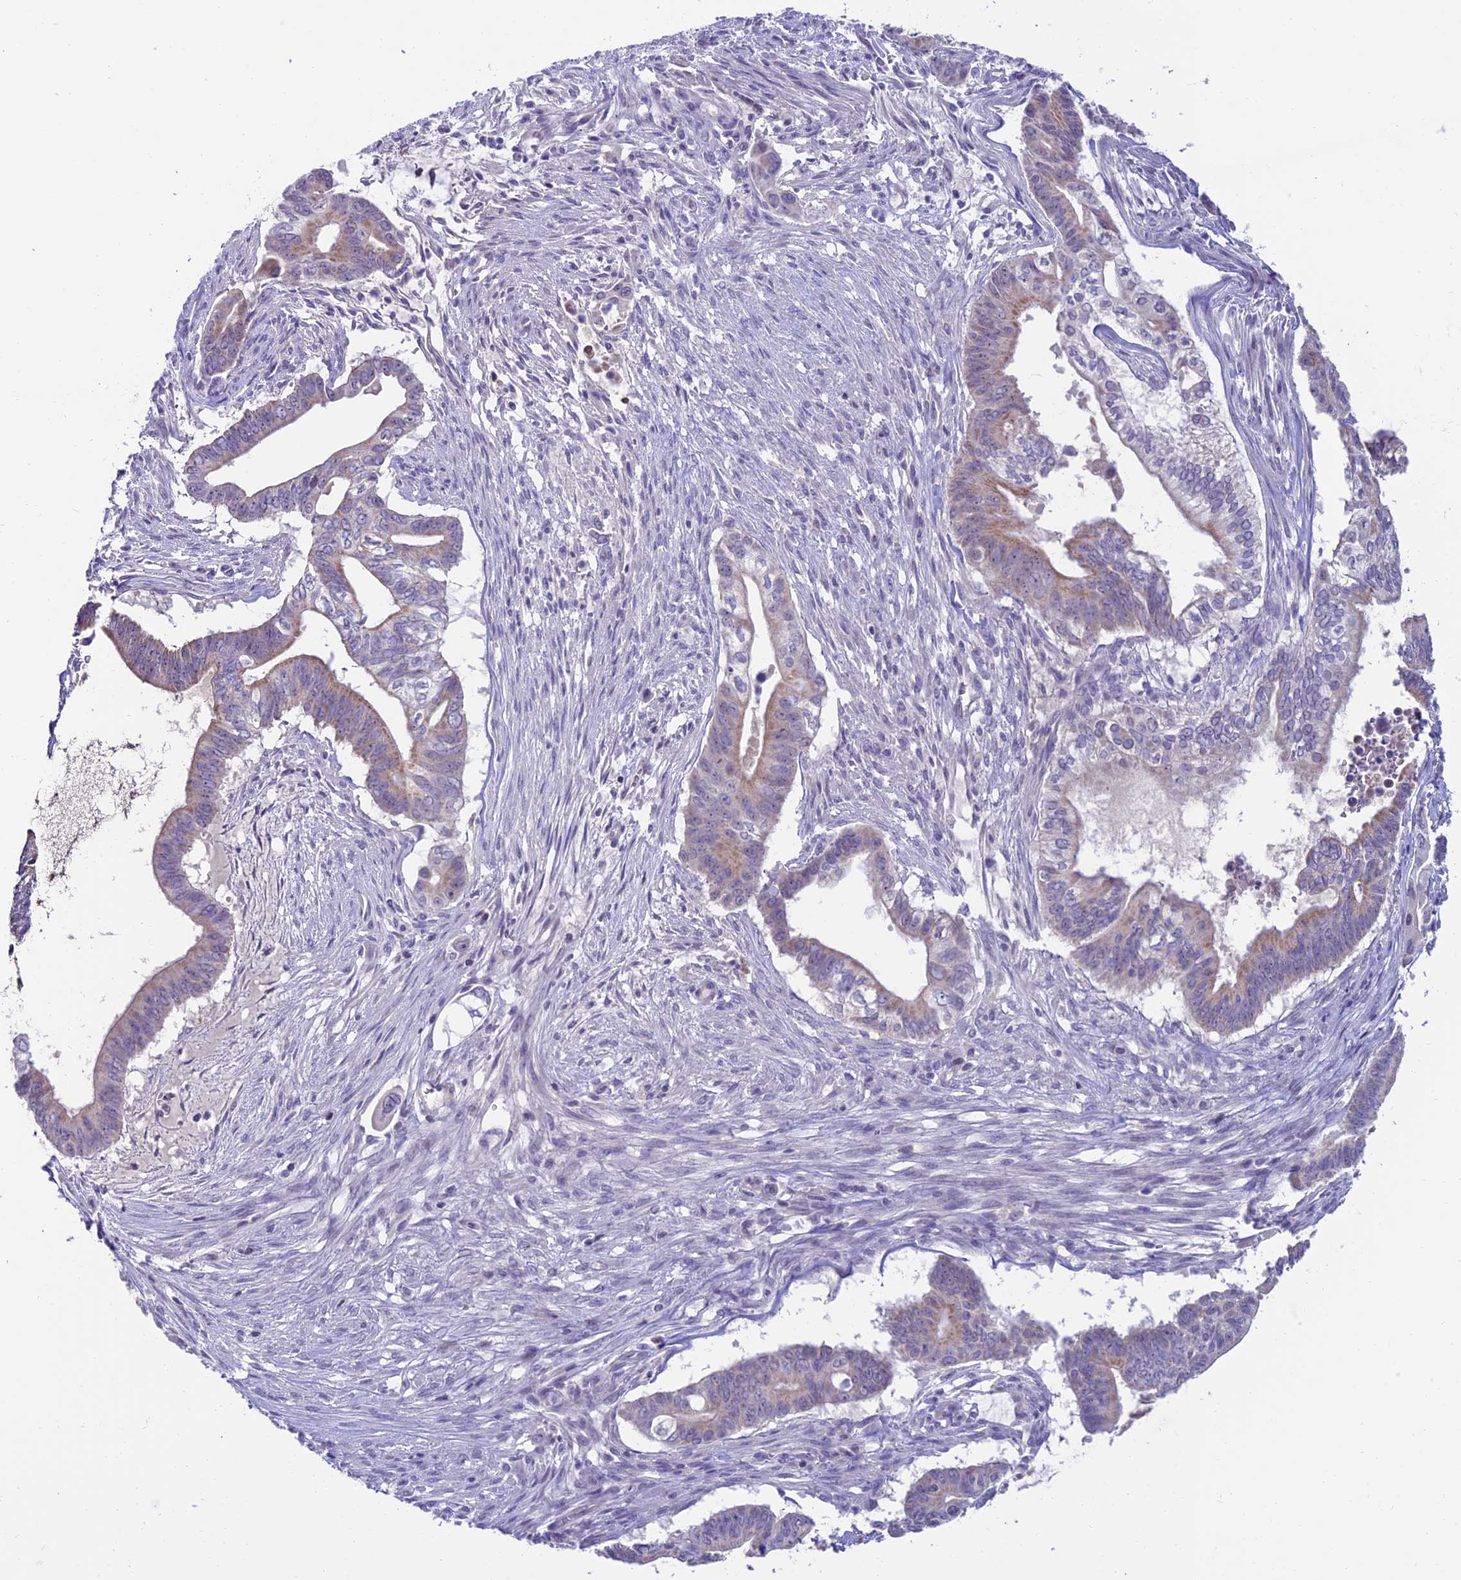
{"staining": {"intensity": "weak", "quantity": "25%-75%", "location": "cytoplasmic/membranous"}, "tissue": "pancreatic cancer", "cell_type": "Tumor cells", "image_type": "cancer", "snomed": [{"axis": "morphology", "description": "Adenocarcinoma, NOS"}, {"axis": "topography", "description": "Pancreas"}], "caption": "Pancreatic adenocarcinoma was stained to show a protein in brown. There is low levels of weak cytoplasmic/membranous staining in approximately 25%-75% of tumor cells. Nuclei are stained in blue.", "gene": "SLC10A1", "patient": {"sex": "male", "age": 68}}